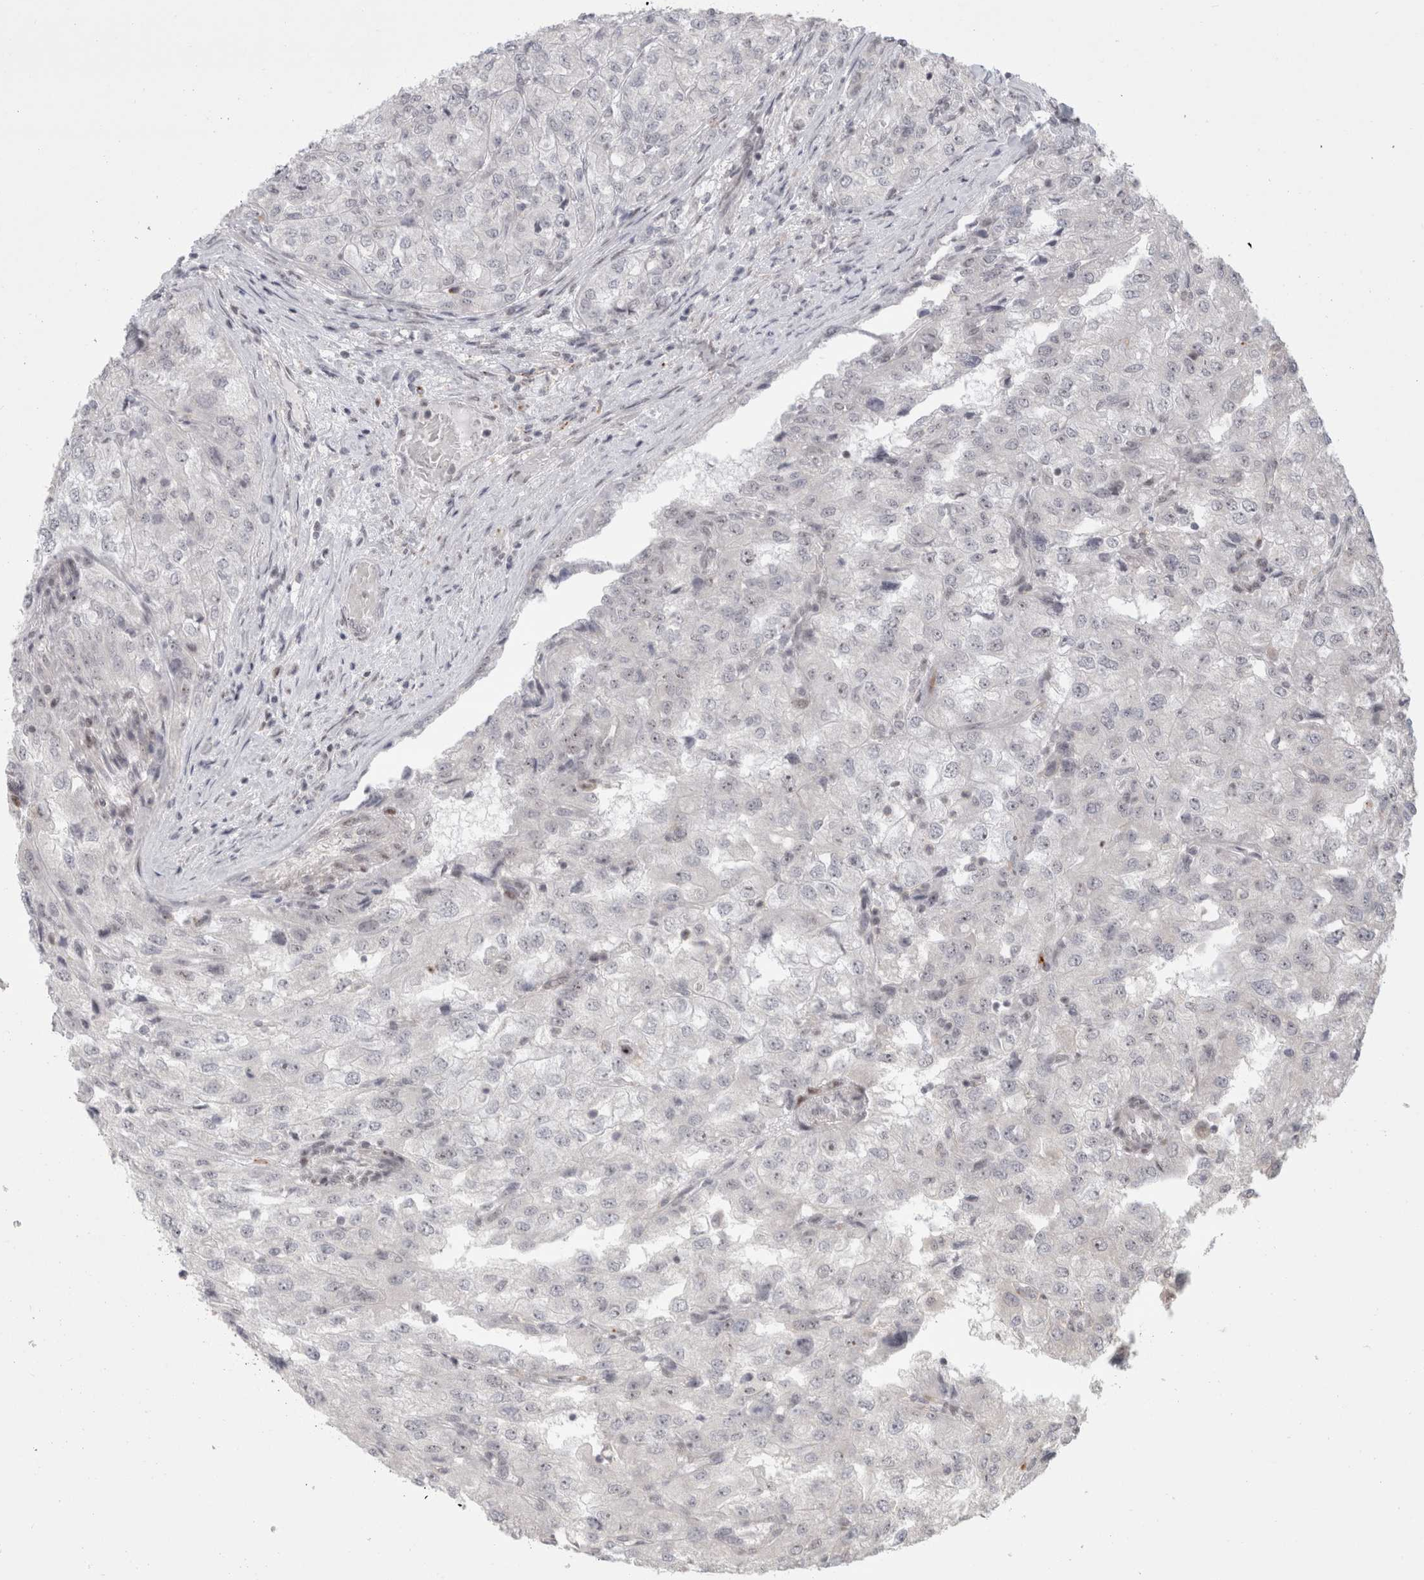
{"staining": {"intensity": "negative", "quantity": "none", "location": "none"}, "tissue": "renal cancer", "cell_type": "Tumor cells", "image_type": "cancer", "snomed": [{"axis": "morphology", "description": "Adenocarcinoma, NOS"}, {"axis": "topography", "description": "Kidney"}], "caption": "Protein analysis of renal adenocarcinoma reveals no significant positivity in tumor cells.", "gene": "SENP6", "patient": {"sex": "female", "age": 54}}